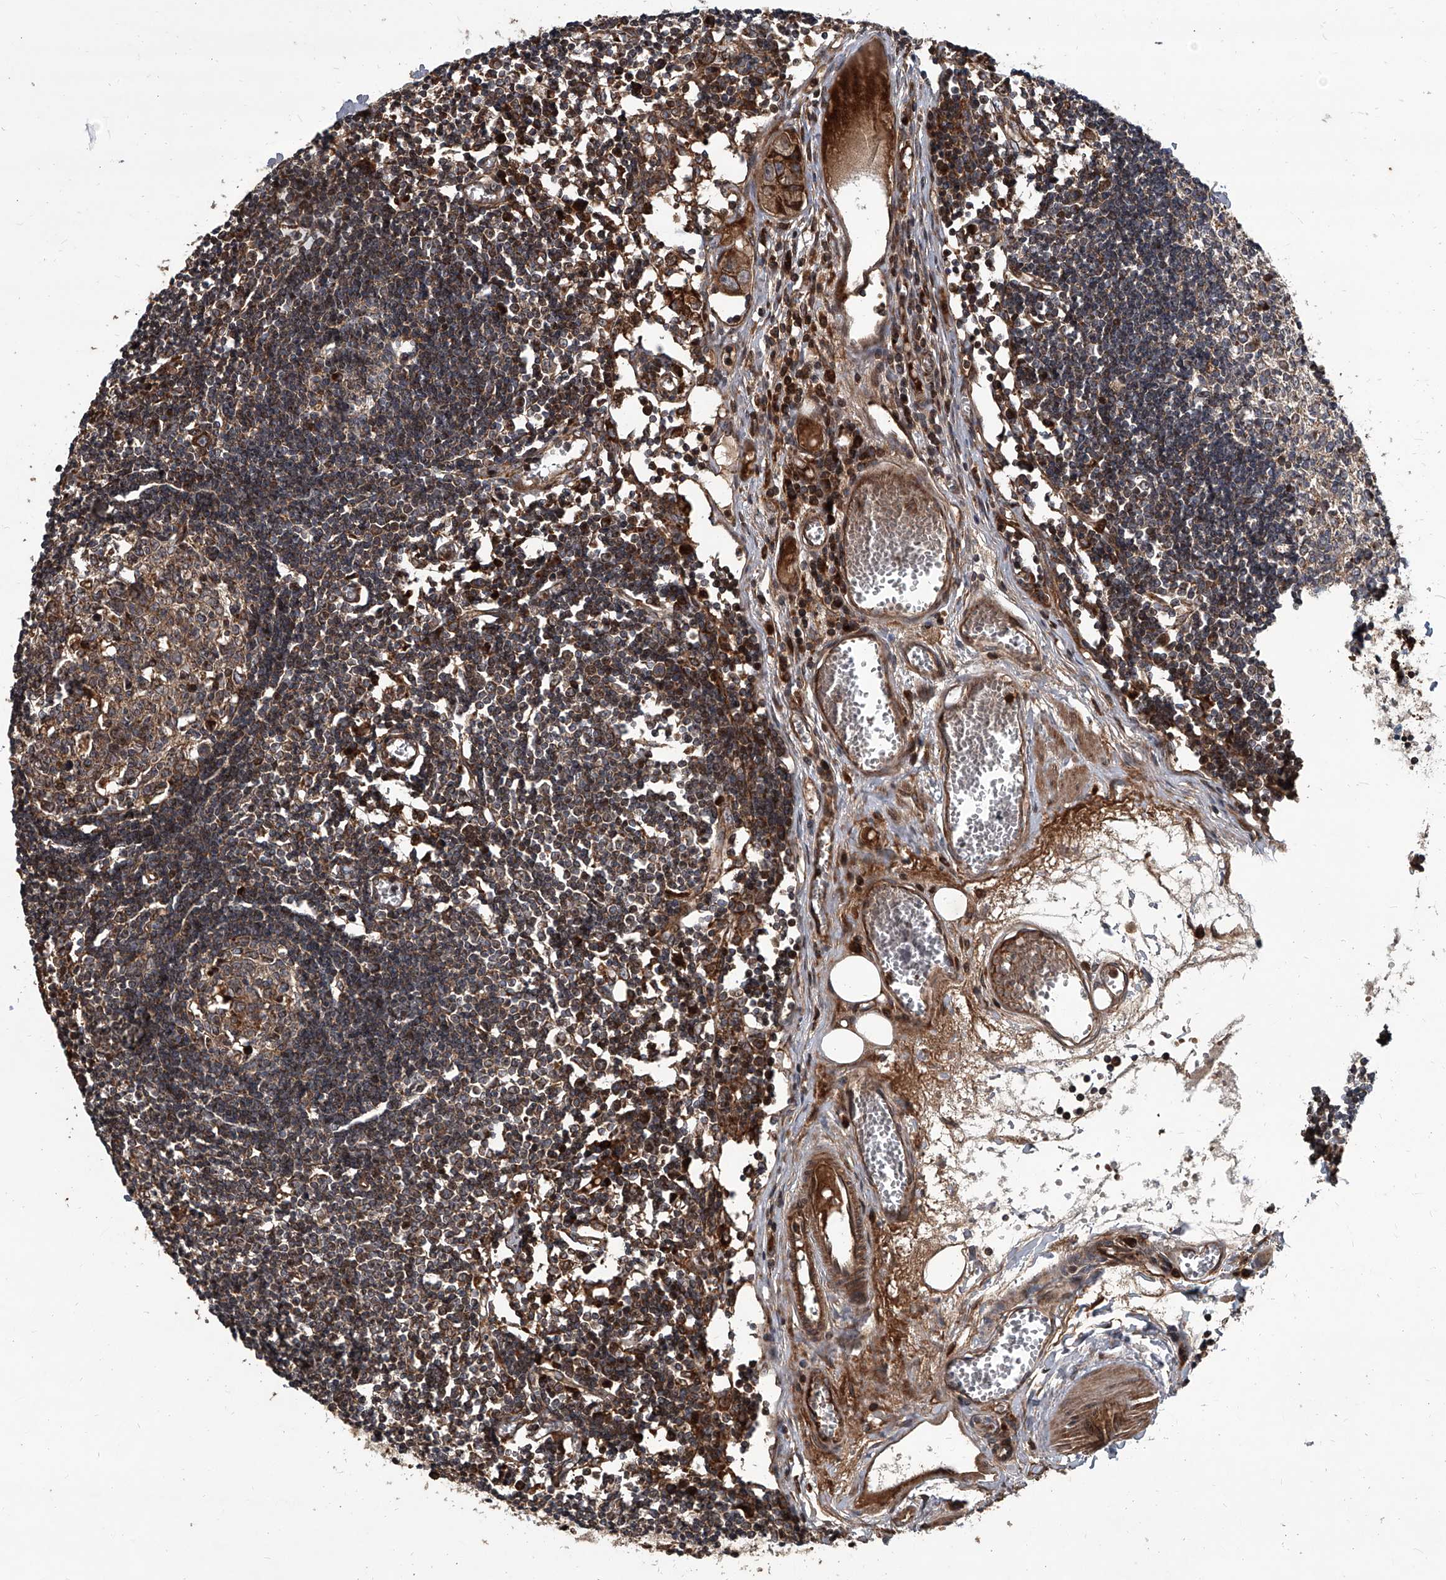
{"staining": {"intensity": "moderate", "quantity": "<25%", "location": "cytoplasmic/membranous"}, "tissue": "lymph node", "cell_type": "Germinal center cells", "image_type": "normal", "snomed": [{"axis": "morphology", "description": "Normal tissue, NOS"}, {"axis": "topography", "description": "Lymph node"}], "caption": "This histopathology image reveals immunohistochemistry staining of normal human lymph node, with low moderate cytoplasmic/membranous expression in approximately <25% of germinal center cells.", "gene": "EVA1C", "patient": {"sex": "female", "age": 11}}